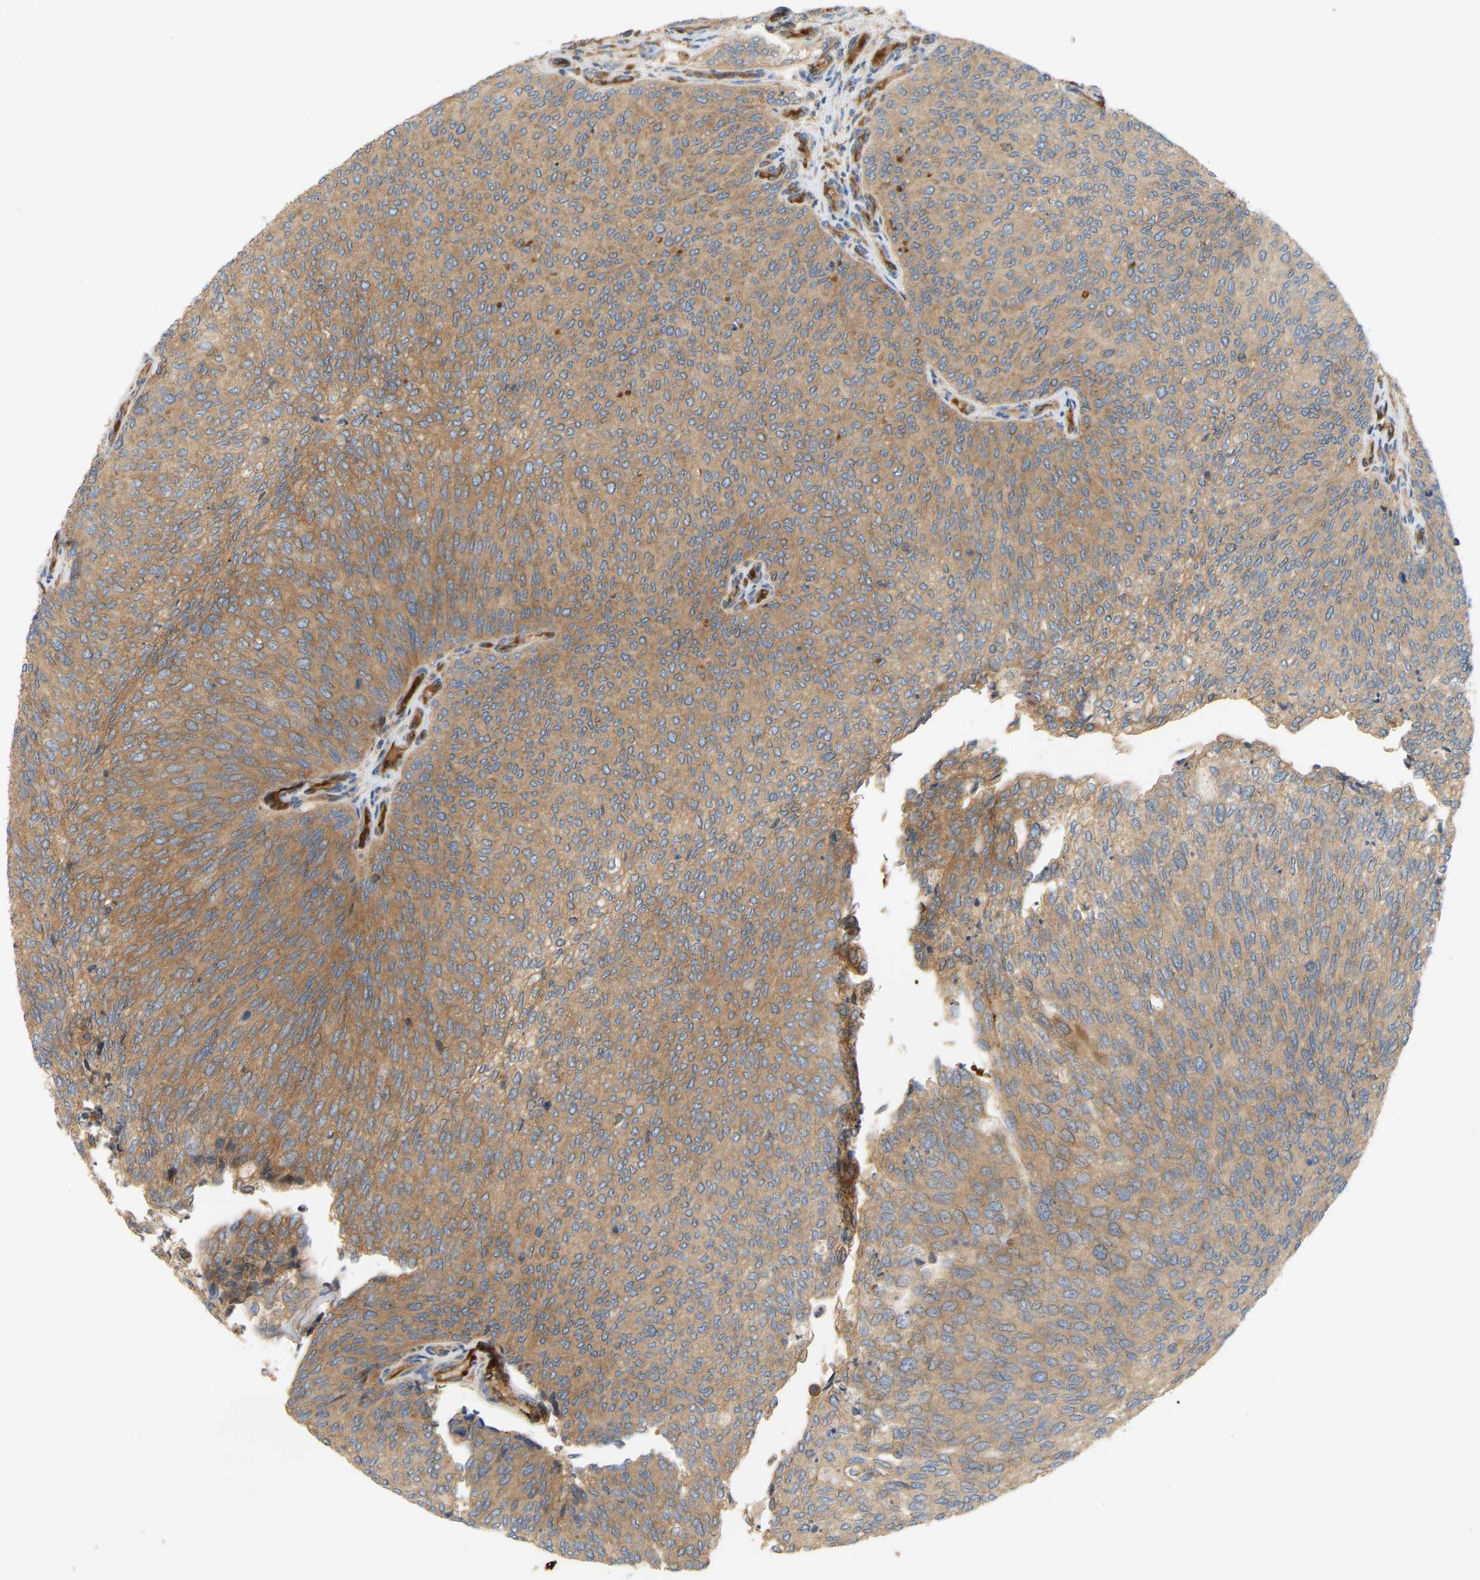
{"staining": {"intensity": "moderate", "quantity": ">75%", "location": "cytoplasmic/membranous"}, "tissue": "urothelial cancer", "cell_type": "Tumor cells", "image_type": "cancer", "snomed": [{"axis": "morphology", "description": "Urothelial carcinoma, Low grade"}, {"axis": "topography", "description": "Urinary bladder"}], "caption": "Low-grade urothelial carcinoma stained for a protein (brown) demonstrates moderate cytoplasmic/membranous positive staining in approximately >75% of tumor cells.", "gene": "AKAP13", "patient": {"sex": "female", "age": 79}}